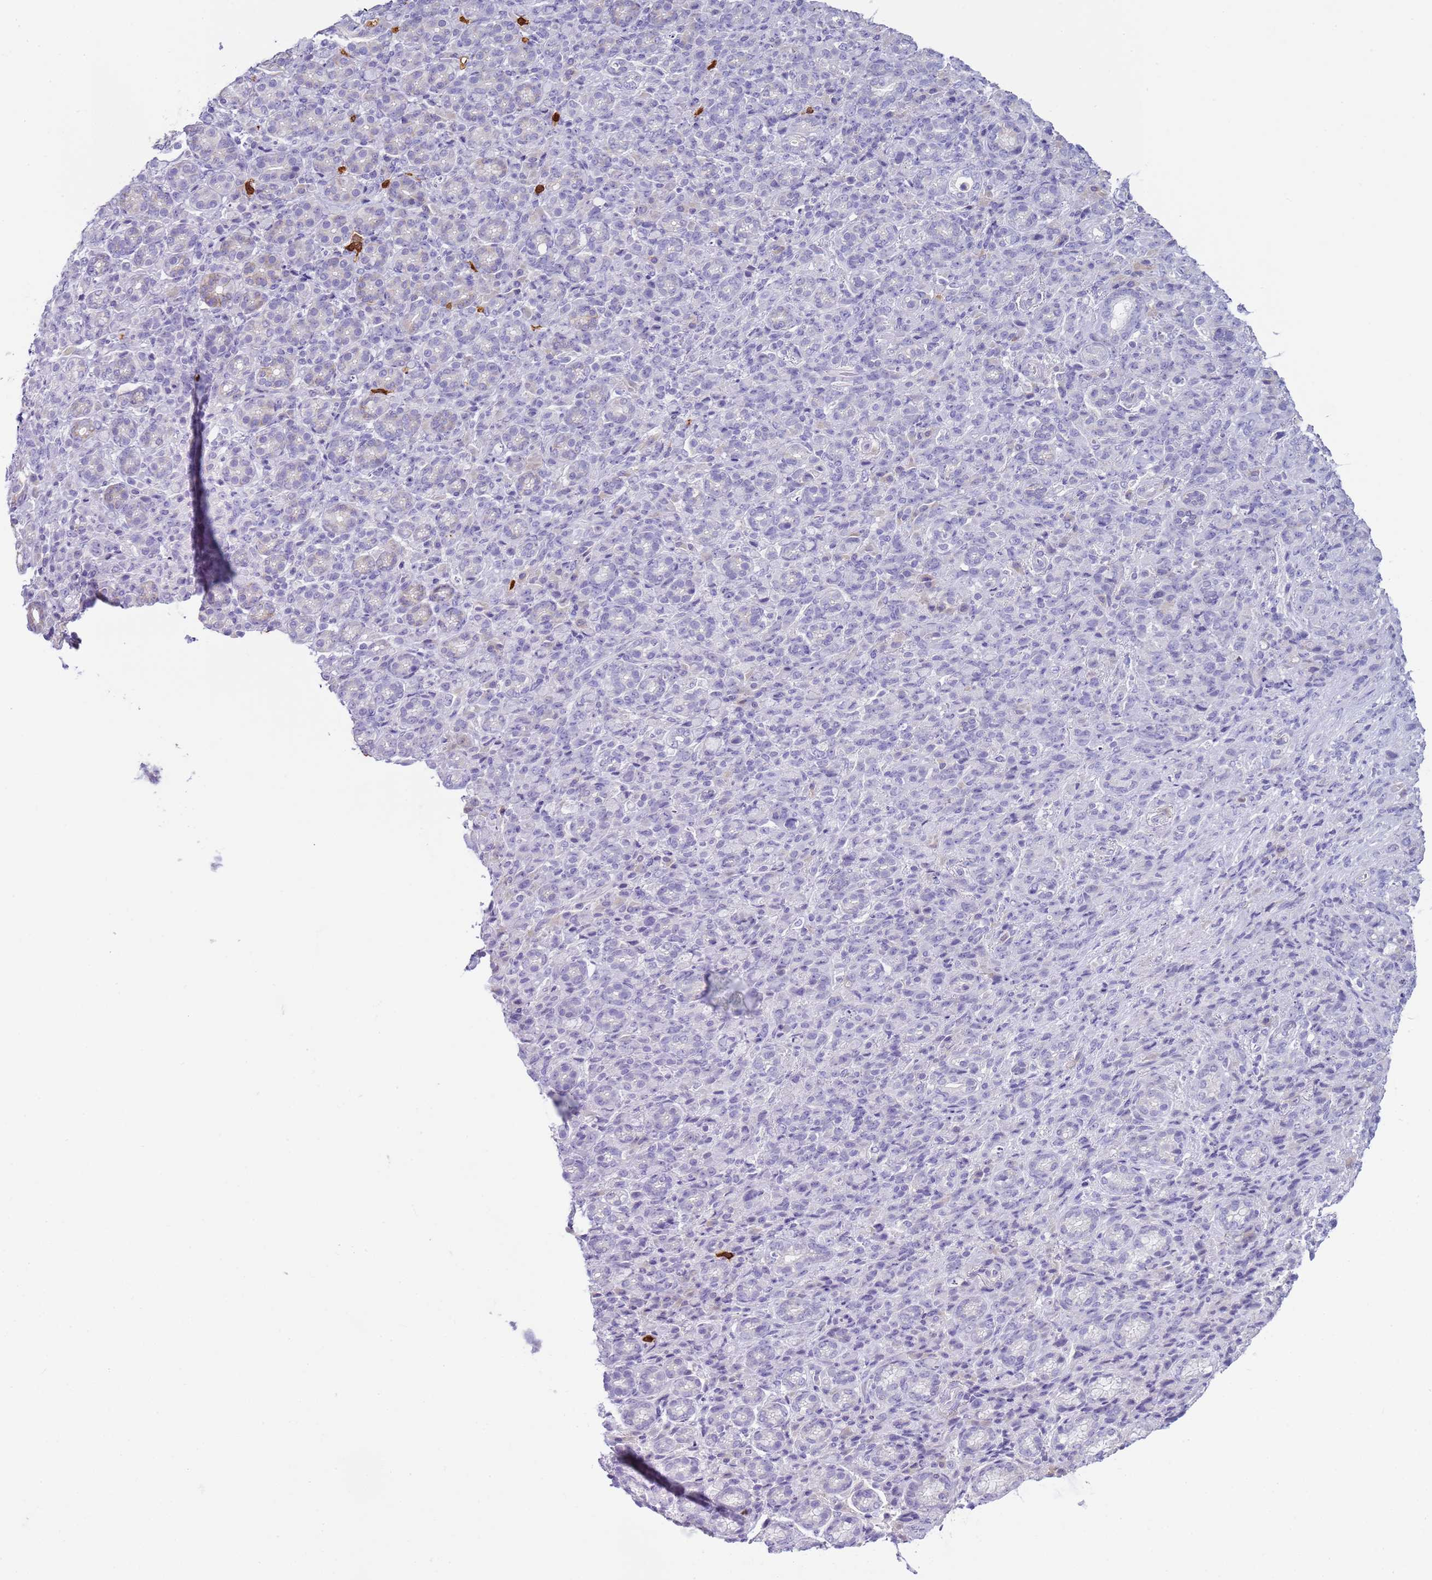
{"staining": {"intensity": "negative", "quantity": "none", "location": "none"}, "tissue": "stomach cancer", "cell_type": "Tumor cells", "image_type": "cancer", "snomed": [{"axis": "morphology", "description": "Adenocarcinoma, NOS"}, {"axis": "topography", "description": "Stomach"}], "caption": "A high-resolution photomicrograph shows immunohistochemistry (IHC) staining of stomach cancer, which demonstrates no significant expression in tumor cells.", "gene": "IL2RG", "patient": {"sex": "female", "age": 79}}